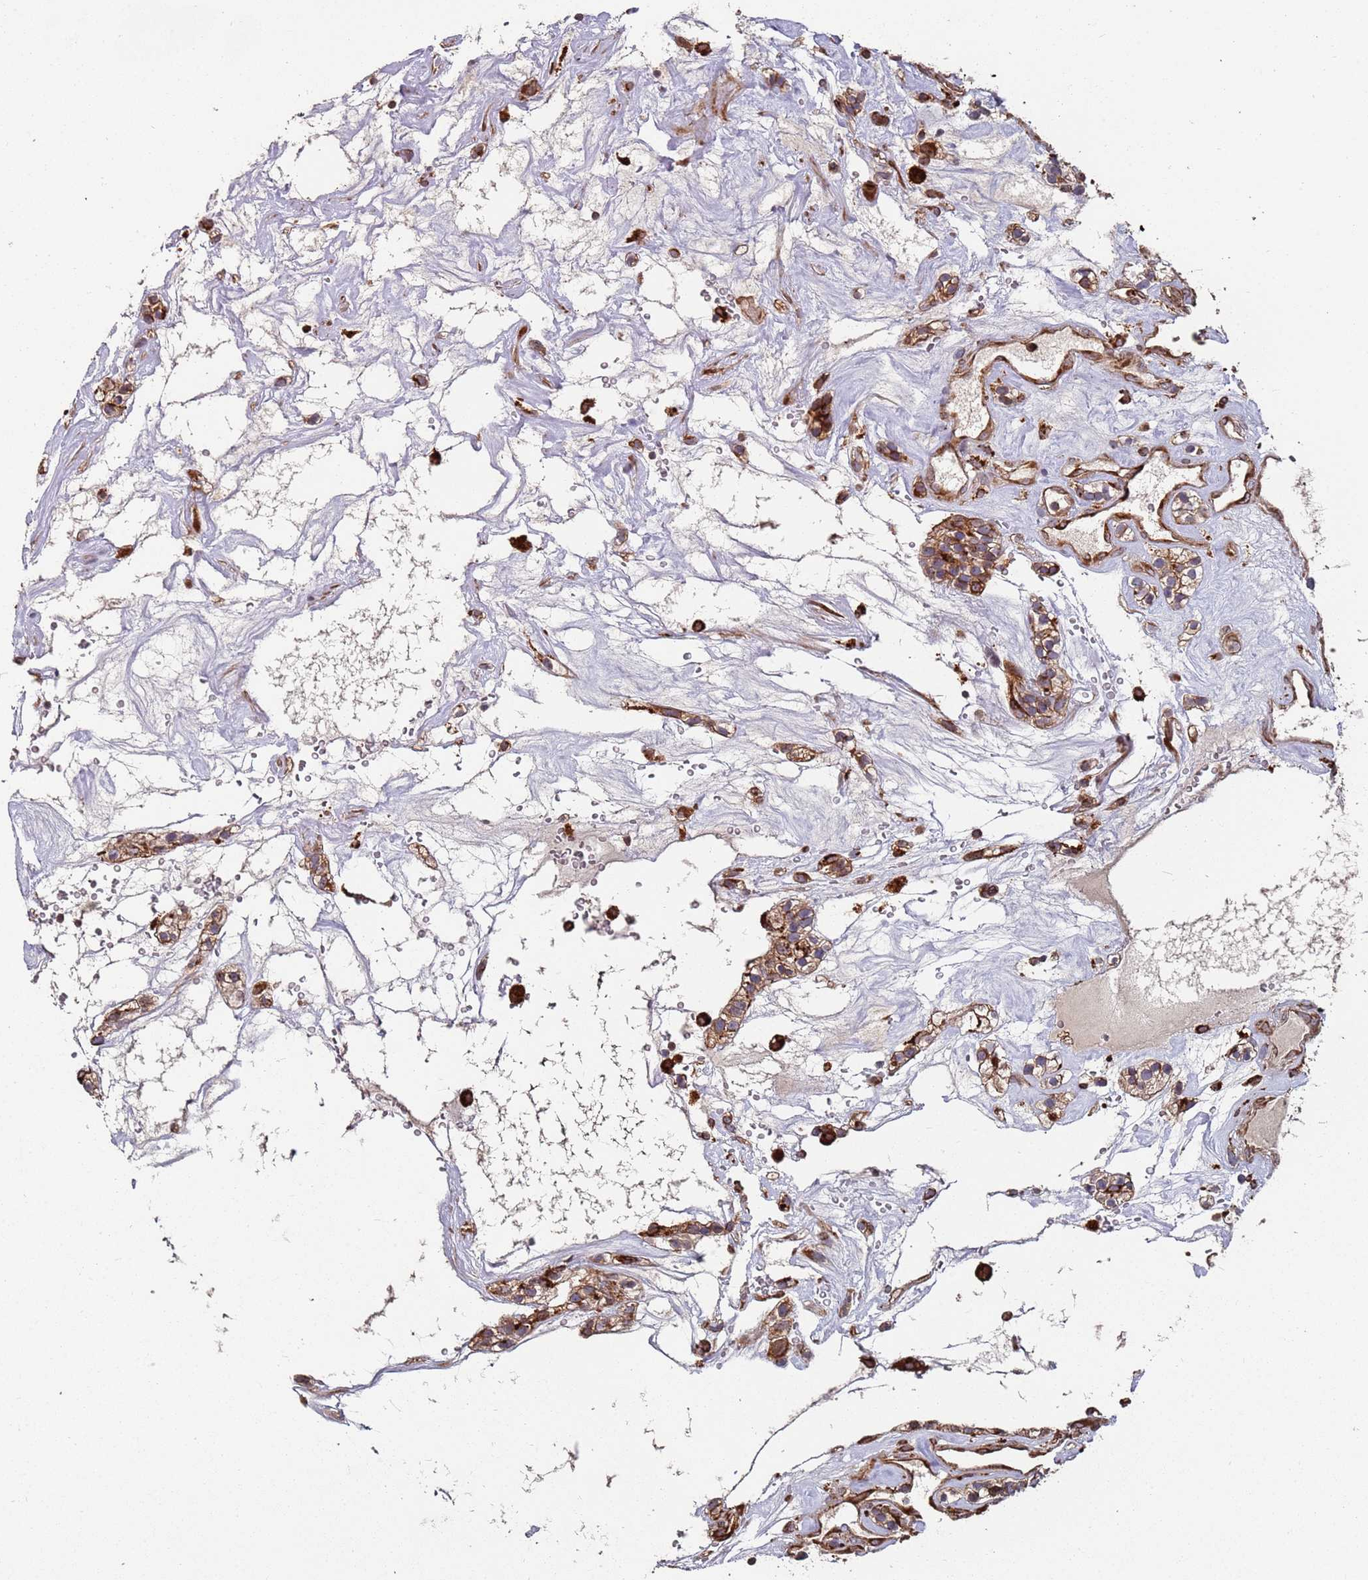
{"staining": {"intensity": "strong", "quantity": ">75%", "location": "cytoplasmic/membranous"}, "tissue": "renal cancer", "cell_type": "Tumor cells", "image_type": "cancer", "snomed": [{"axis": "morphology", "description": "Adenocarcinoma, NOS"}, {"axis": "topography", "description": "Kidney"}], "caption": "DAB (3,3'-diaminobenzidine) immunohistochemical staining of human renal adenocarcinoma reveals strong cytoplasmic/membranous protein expression in approximately >75% of tumor cells.", "gene": "LACC1", "patient": {"sex": "female", "age": 57}}